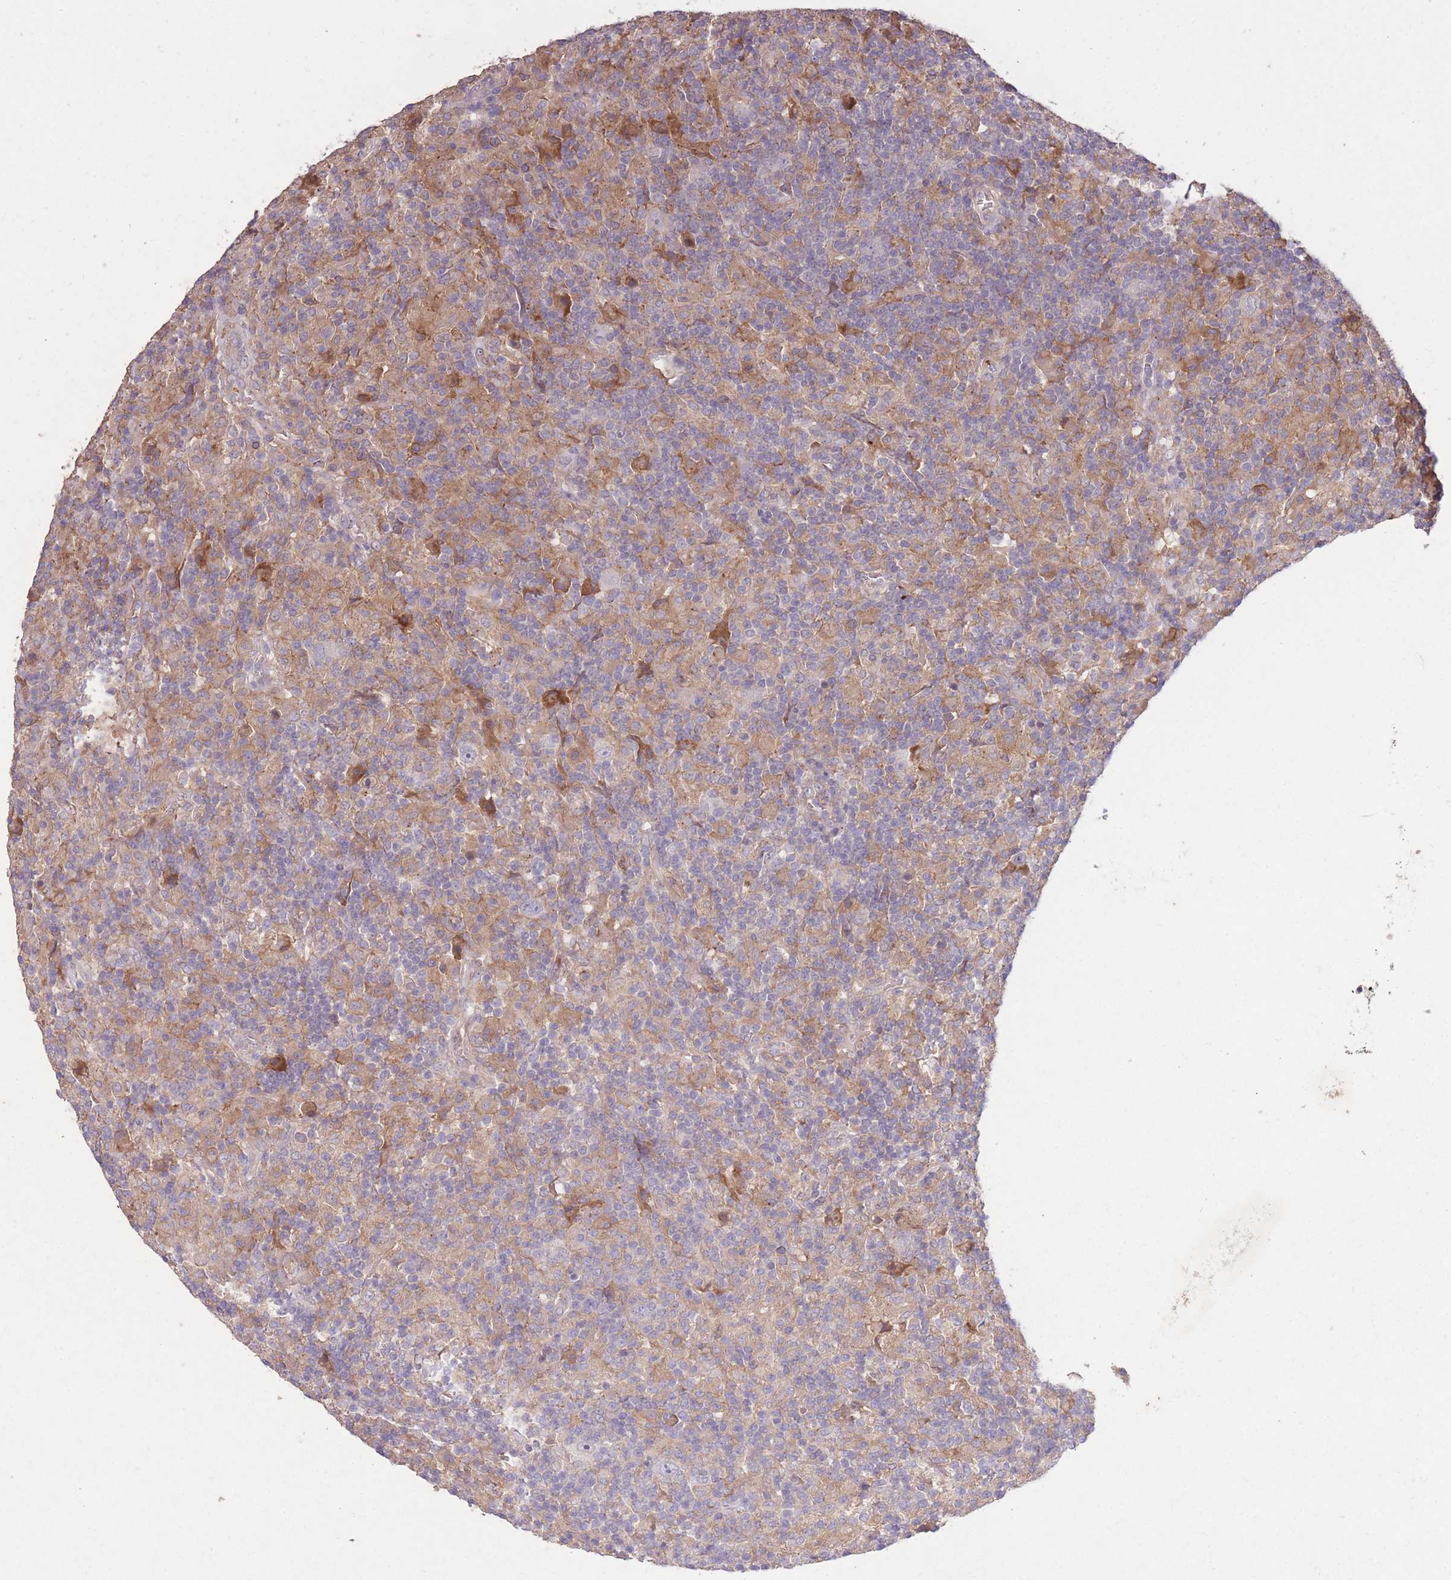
{"staining": {"intensity": "negative", "quantity": "none", "location": "none"}, "tissue": "lymphoma", "cell_type": "Tumor cells", "image_type": "cancer", "snomed": [{"axis": "morphology", "description": "Hodgkin's disease, NOS"}, {"axis": "topography", "description": "Lymph node"}], "caption": "DAB immunohistochemical staining of Hodgkin's disease shows no significant positivity in tumor cells.", "gene": "OR2V2", "patient": {"sex": "male", "age": 70}}